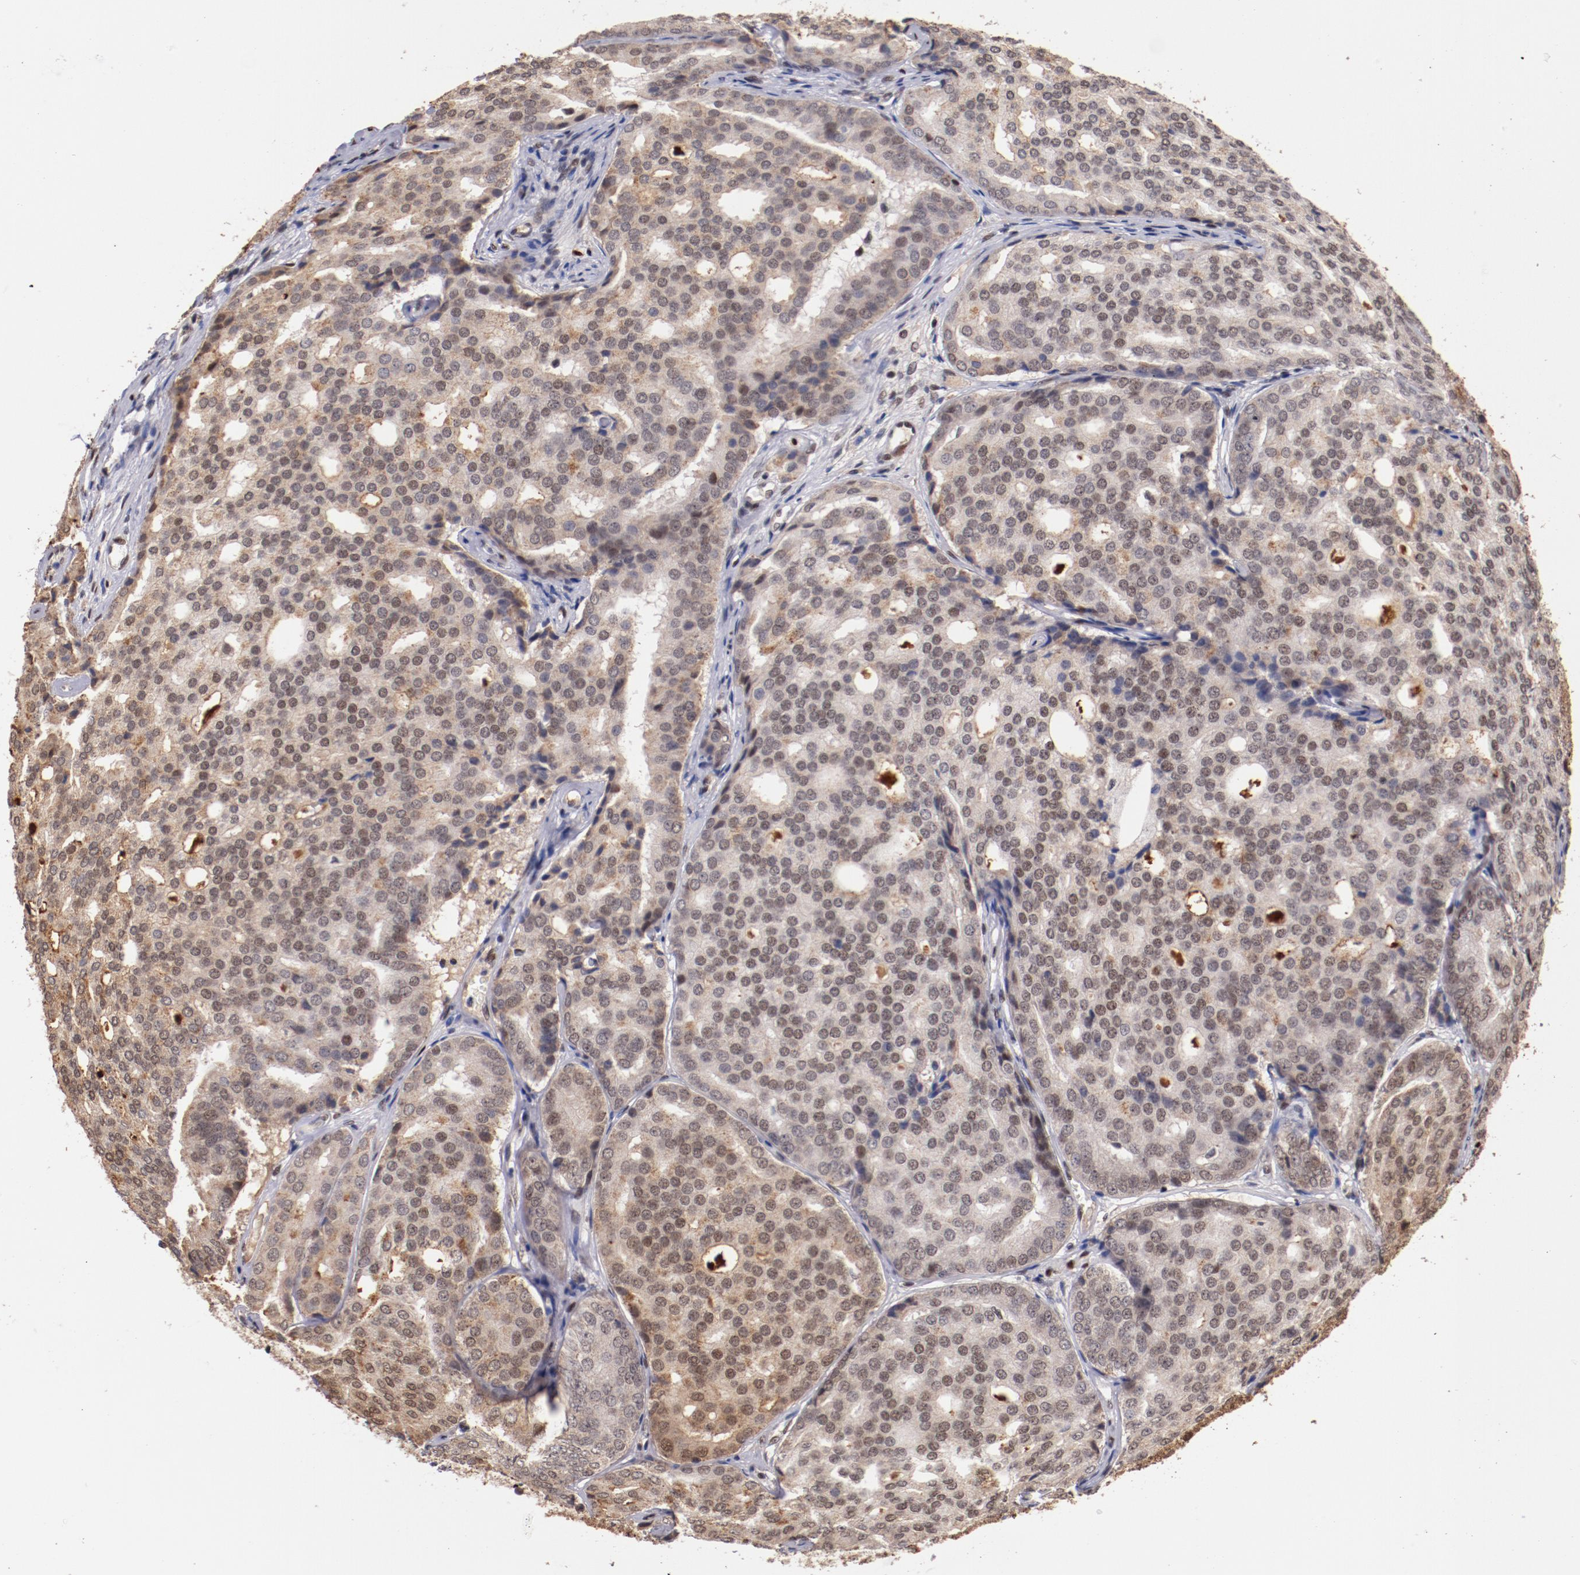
{"staining": {"intensity": "weak", "quantity": ">75%", "location": "cytoplasmic/membranous,nuclear"}, "tissue": "prostate cancer", "cell_type": "Tumor cells", "image_type": "cancer", "snomed": [{"axis": "morphology", "description": "Adenocarcinoma, High grade"}, {"axis": "topography", "description": "Prostate"}], "caption": "An immunohistochemistry micrograph of tumor tissue is shown. Protein staining in brown shows weak cytoplasmic/membranous and nuclear positivity in prostate high-grade adenocarcinoma within tumor cells. (Stains: DAB (3,3'-diaminobenzidine) in brown, nuclei in blue, Microscopy: brightfield microscopy at high magnification).", "gene": "SRF", "patient": {"sex": "male", "age": 64}}